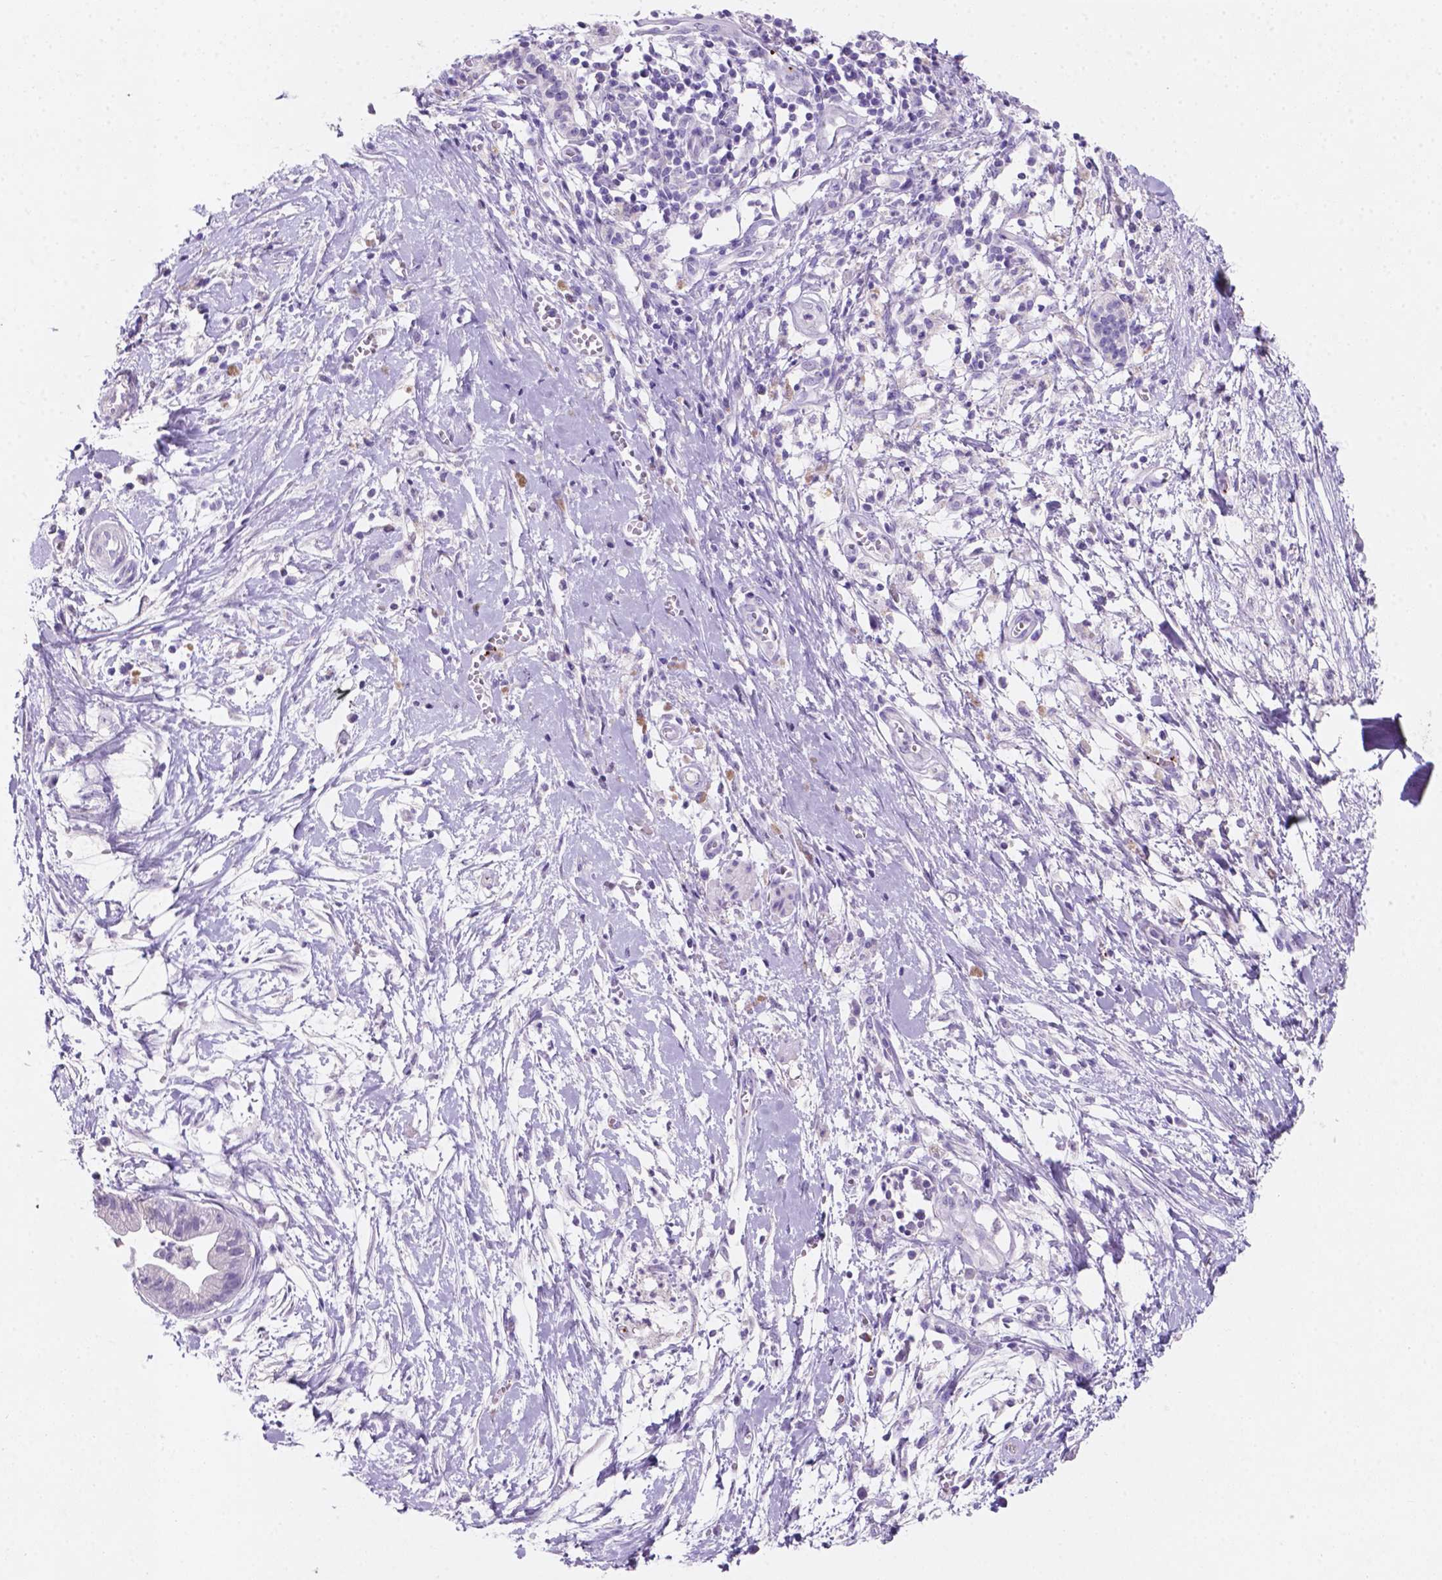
{"staining": {"intensity": "negative", "quantity": "none", "location": "none"}, "tissue": "pancreatic cancer", "cell_type": "Tumor cells", "image_type": "cancer", "snomed": [{"axis": "morphology", "description": "Normal tissue, NOS"}, {"axis": "morphology", "description": "Adenocarcinoma, NOS"}, {"axis": "topography", "description": "Lymph node"}, {"axis": "topography", "description": "Pancreas"}], "caption": "This is an immunohistochemistry (IHC) image of pancreatic cancer. There is no staining in tumor cells.", "gene": "EBLN2", "patient": {"sex": "female", "age": 58}}